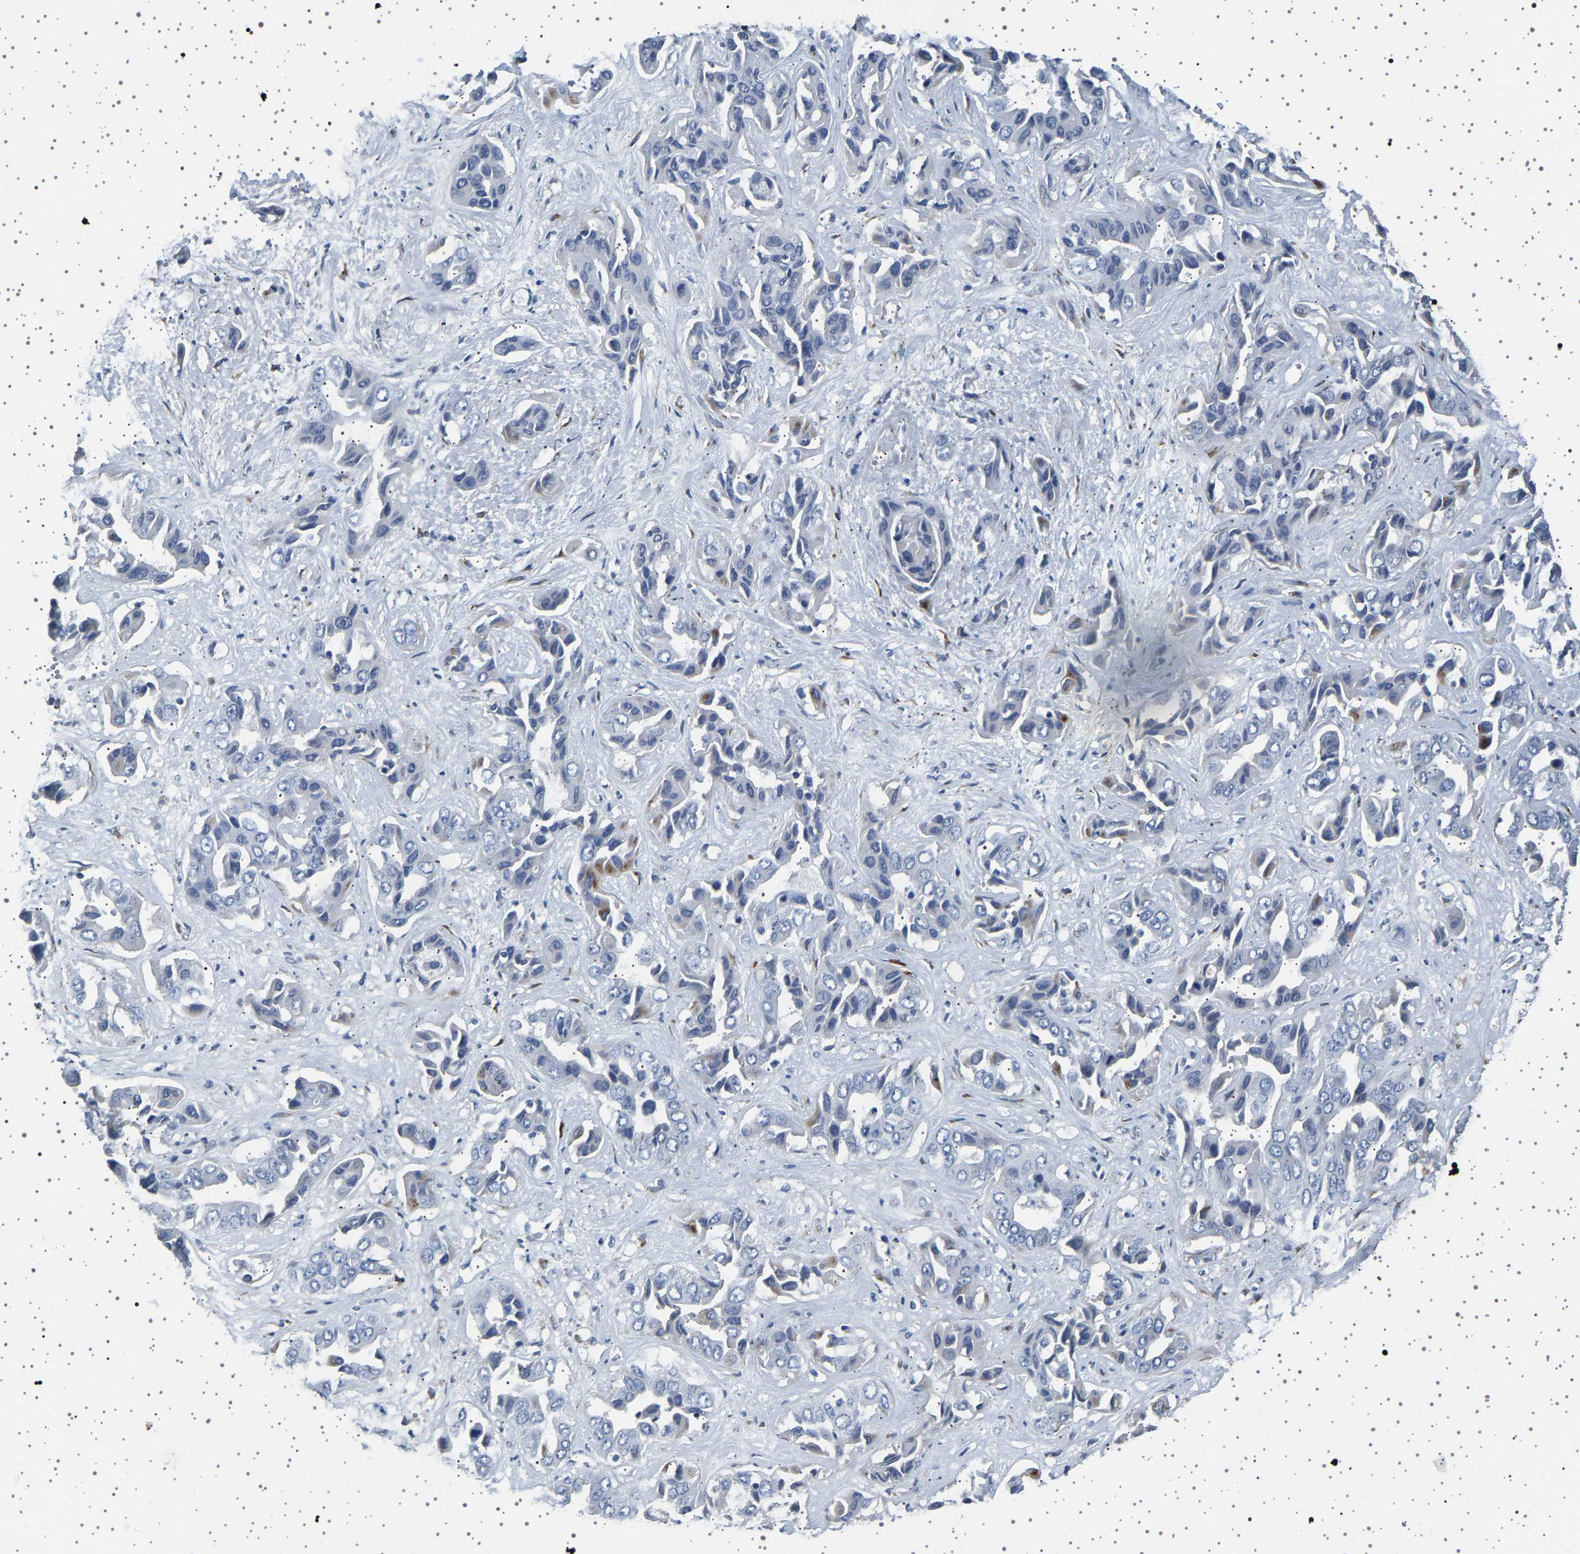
{"staining": {"intensity": "moderate", "quantity": "<25%", "location": "cytoplasmic/membranous"}, "tissue": "liver cancer", "cell_type": "Tumor cells", "image_type": "cancer", "snomed": [{"axis": "morphology", "description": "Cholangiocarcinoma"}, {"axis": "topography", "description": "Liver"}], "caption": "DAB immunohistochemical staining of human liver cancer (cholangiocarcinoma) demonstrates moderate cytoplasmic/membranous protein staining in about <25% of tumor cells.", "gene": "FTCD", "patient": {"sex": "female", "age": 52}}